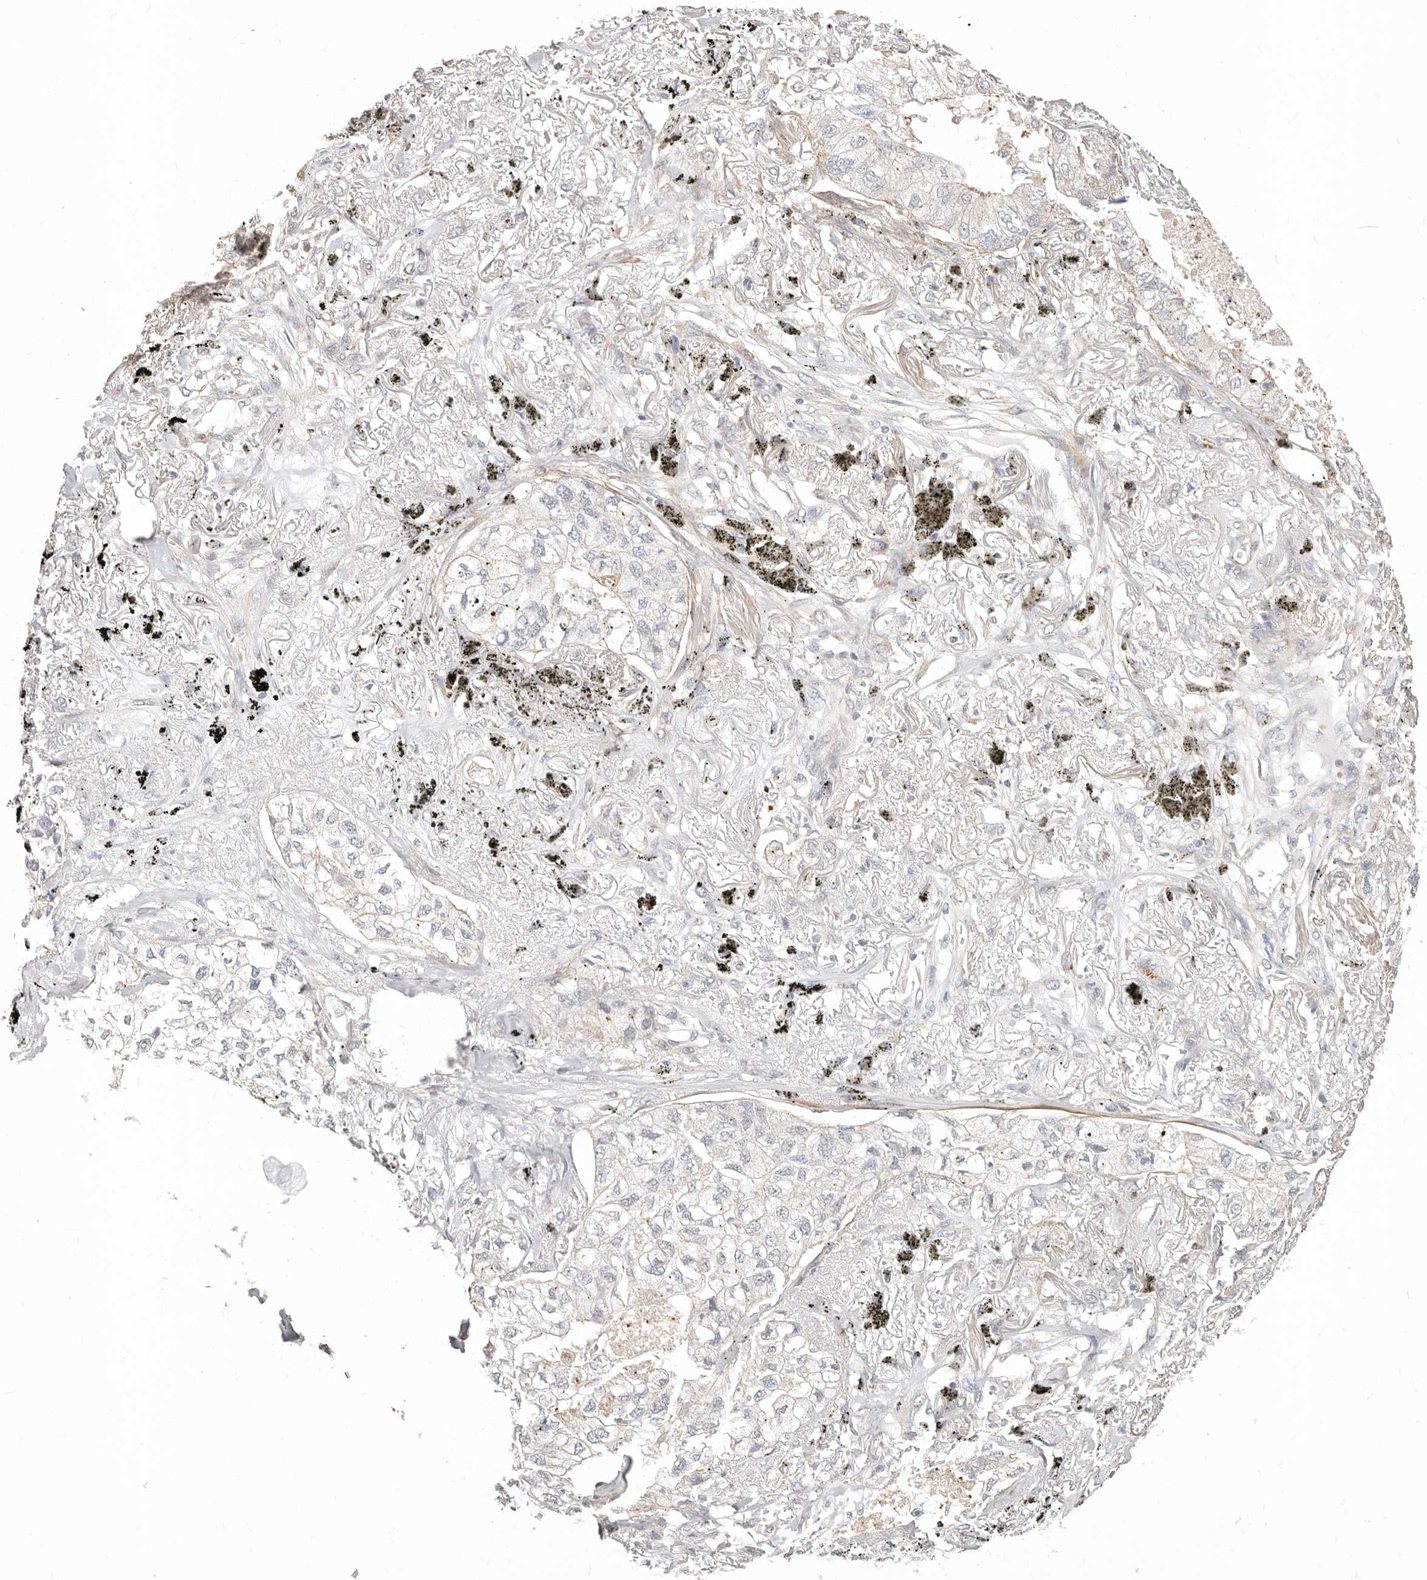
{"staining": {"intensity": "negative", "quantity": "none", "location": "none"}, "tissue": "lung cancer", "cell_type": "Tumor cells", "image_type": "cancer", "snomed": [{"axis": "morphology", "description": "Adenocarcinoma, NOS"}, {"axis": "topography", "description": "Lung"}], "caption": "Immunohistochemistry of human lung cancer reveals no positivity in tumor cells. (Brightfield microscopy of DAB (3,3'-diaminobenzidine) immunohistochemistry at high magnification).", "gene": "ZRANB1", "patient": {"sex": "male", "age": 65}}